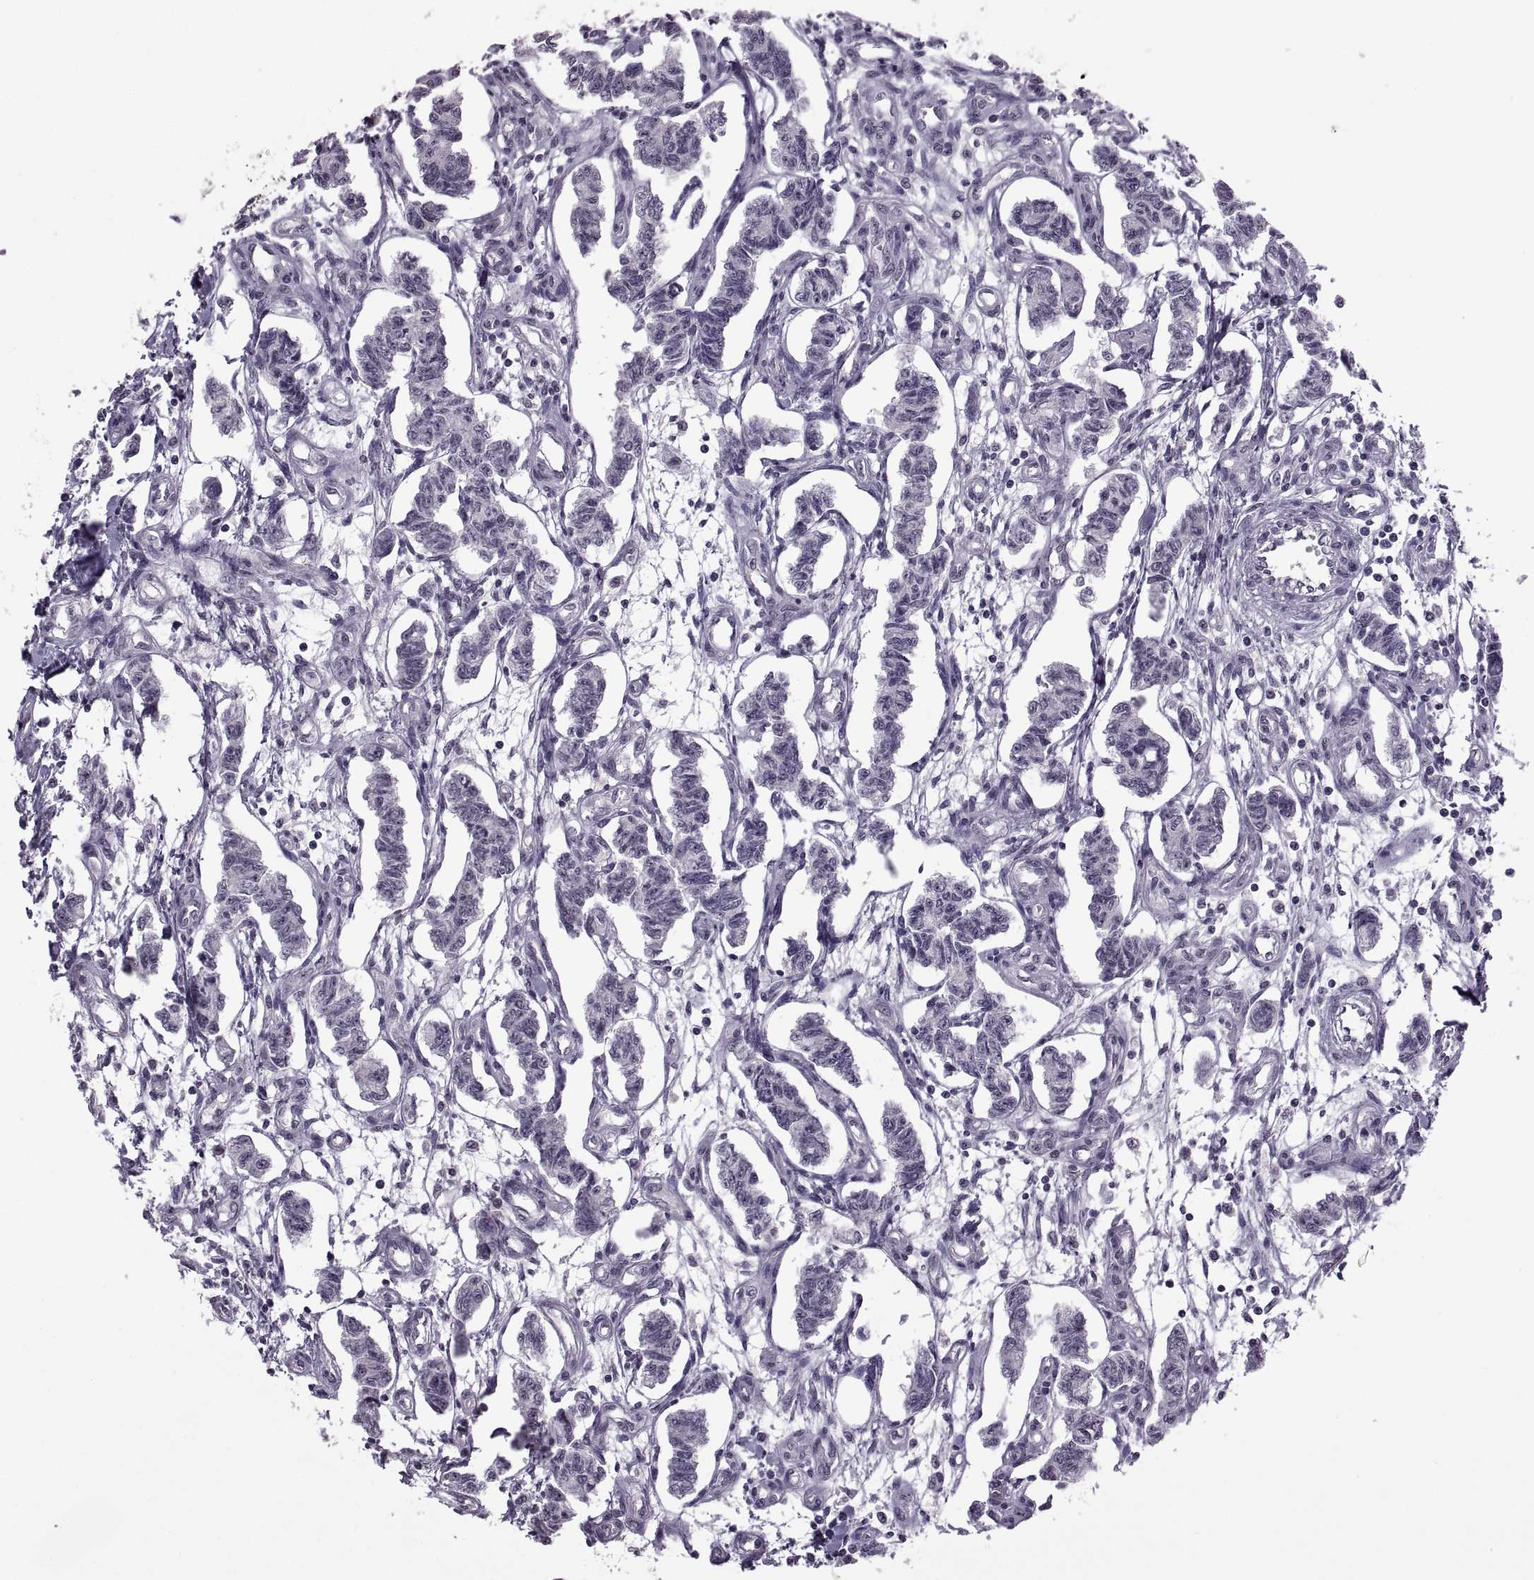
{"staining": {"intensity": "negative", "quantity": "none", "location": "none"}, "tissue": "carcinoid", "cell_type": "Tumor cells", "image_type": "cancer", "snomed": [{"axis": "morphology", "description": "Carcinoid, malignant, NOS"}, {"axis": "topography", "description": "Kidney"}], "caption": "Carcinoid stained for a protein using immunohistochemistry (IHC) reveals no staining tumor cells.", "gene": "OTP", "patient": {"sex": "female", "age": 41}}